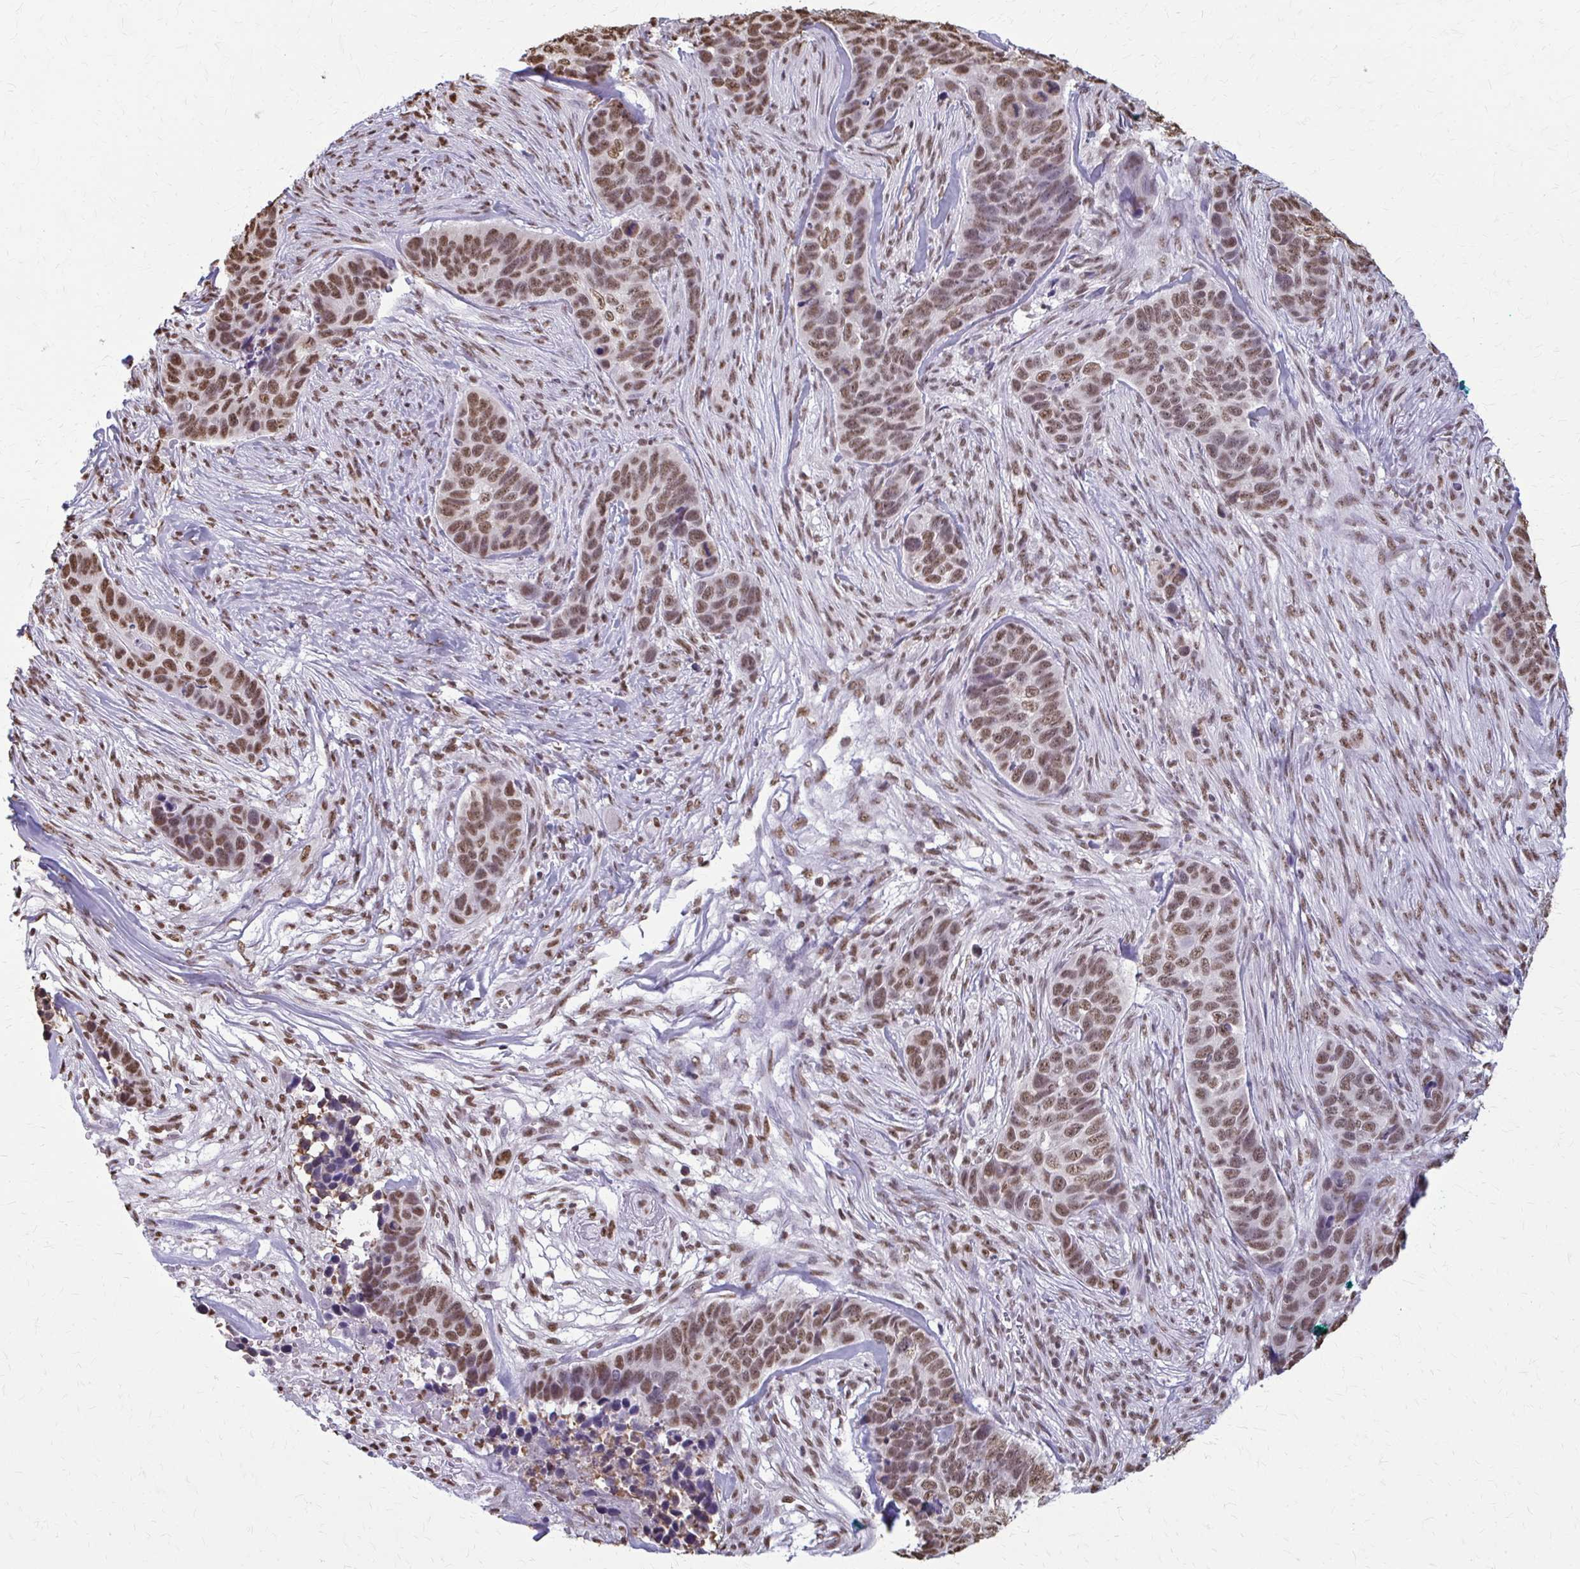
{"staining": {"intensity": "moderate", "quantity": ">75%", "location": "nuclear"}, "tissue": "skin cancer", "cell_type": "Tumor cells", "image_type": "cancer", "snomed": [{"axis": "morphology", "description": "Basal cell carcinoma"}, {"axis": "topography", "description": "Skin"}], "caption": "High-power microscopy captured an immunohistochemistry (IHC) photomicrograph of skin basal cell carcinoma, revealing moderate nuclear staining in approximately >75% of tumor cells. (DAB IHC with brightfield microscopy, high magnification).", "gene": "SNRPA", "patient": {"sex": "female", "age": 82}}